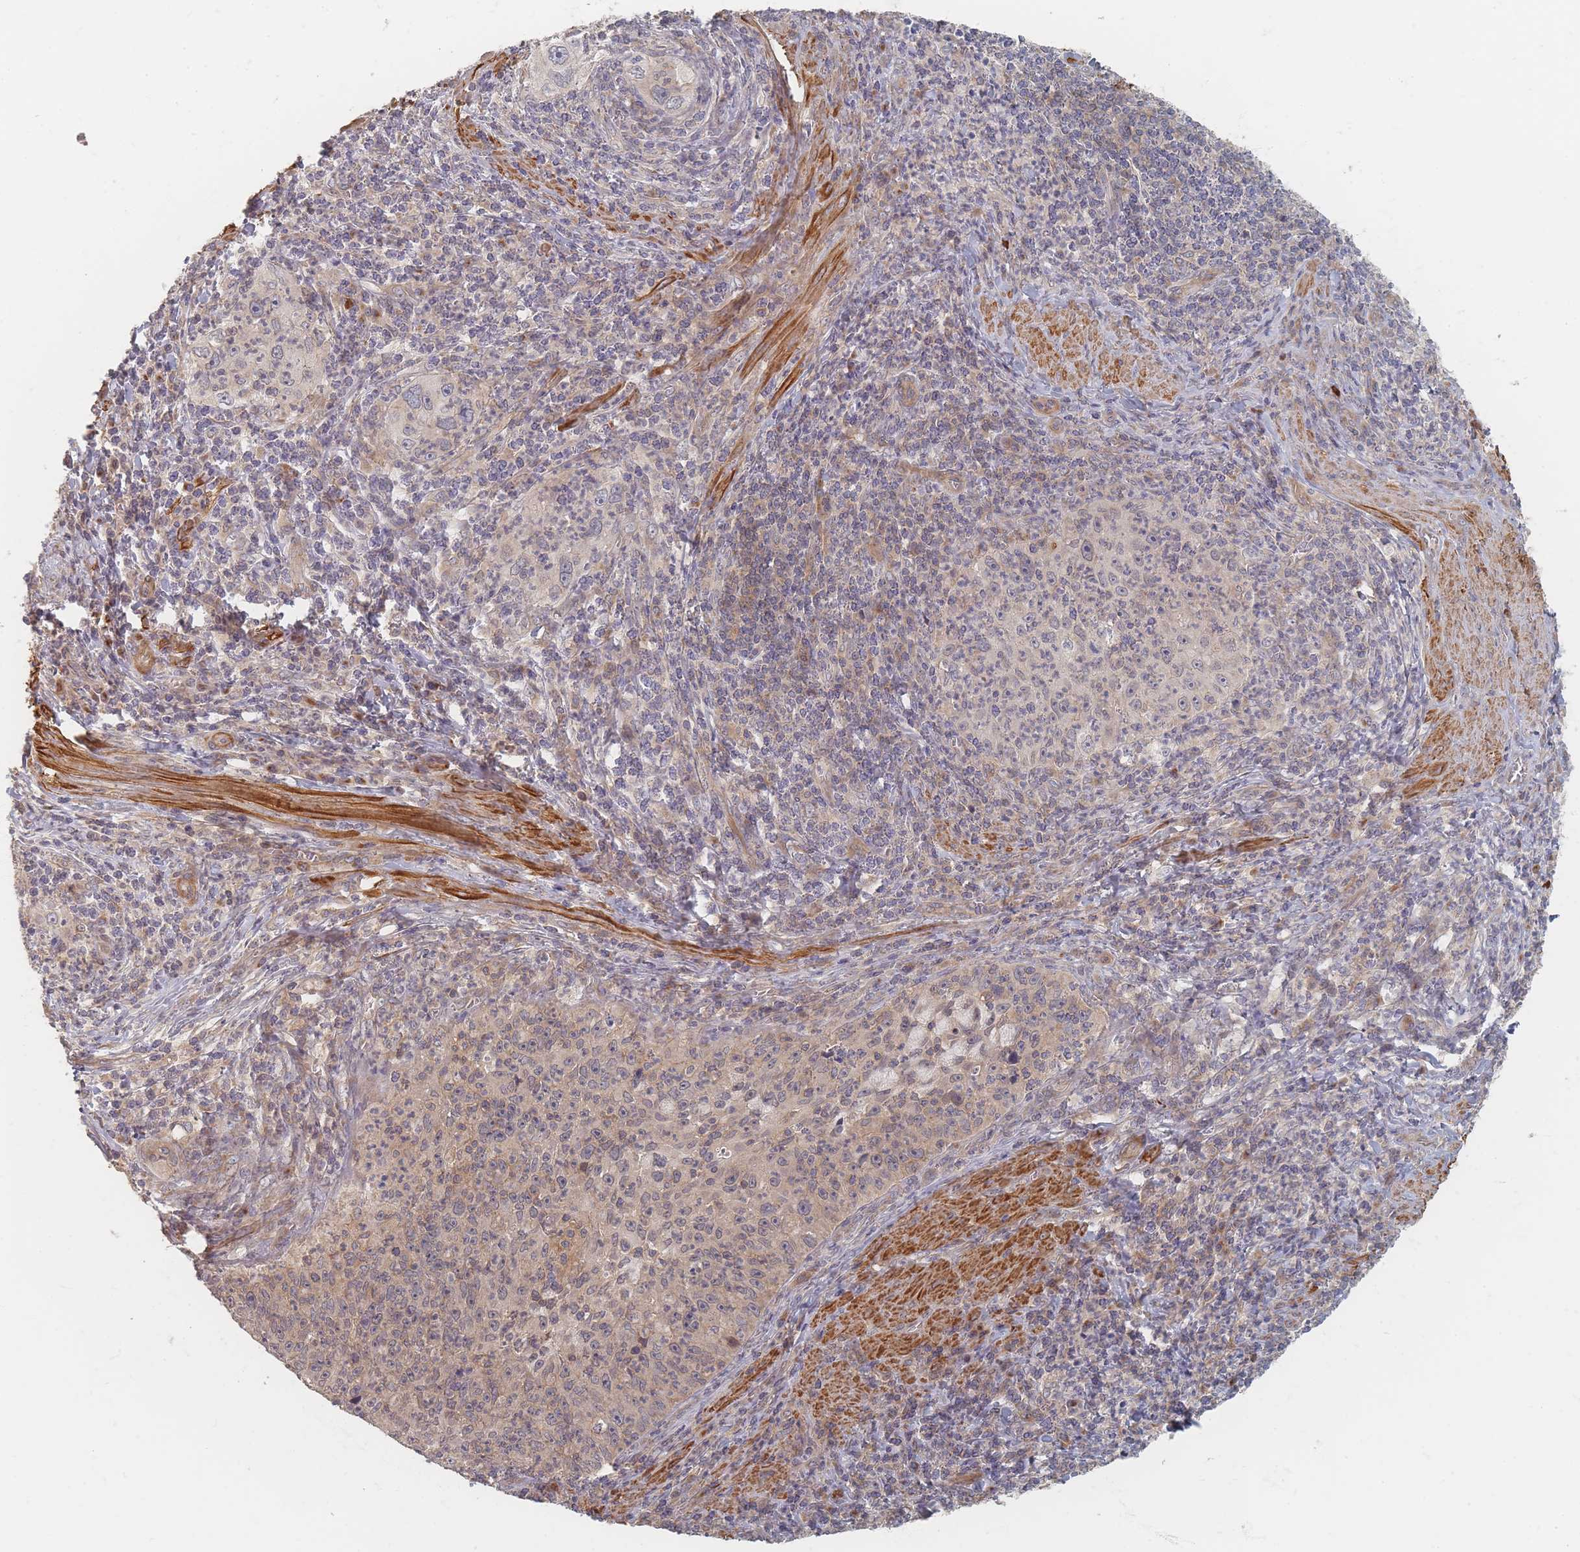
{"staining": {"intensity": "weak", "quantity": "<25%", "location": "cytoplasmic/membranous"}, "tissue": "cervical cancer", "cell_type": "Tumor cells", "image_type": "cancer", "snomed": [{"axis": "morphology", "description": "Squamous cell carcinoma, NOS"}, {"axis": "topography", "description": "Cervix"}], "caption": "The photomicrograph shows no staining of tumor cells in cervical cancer. Nuclei are stained in blue.", "gene": "GLE1", "patient": {"sex": "female", "age": 30}}